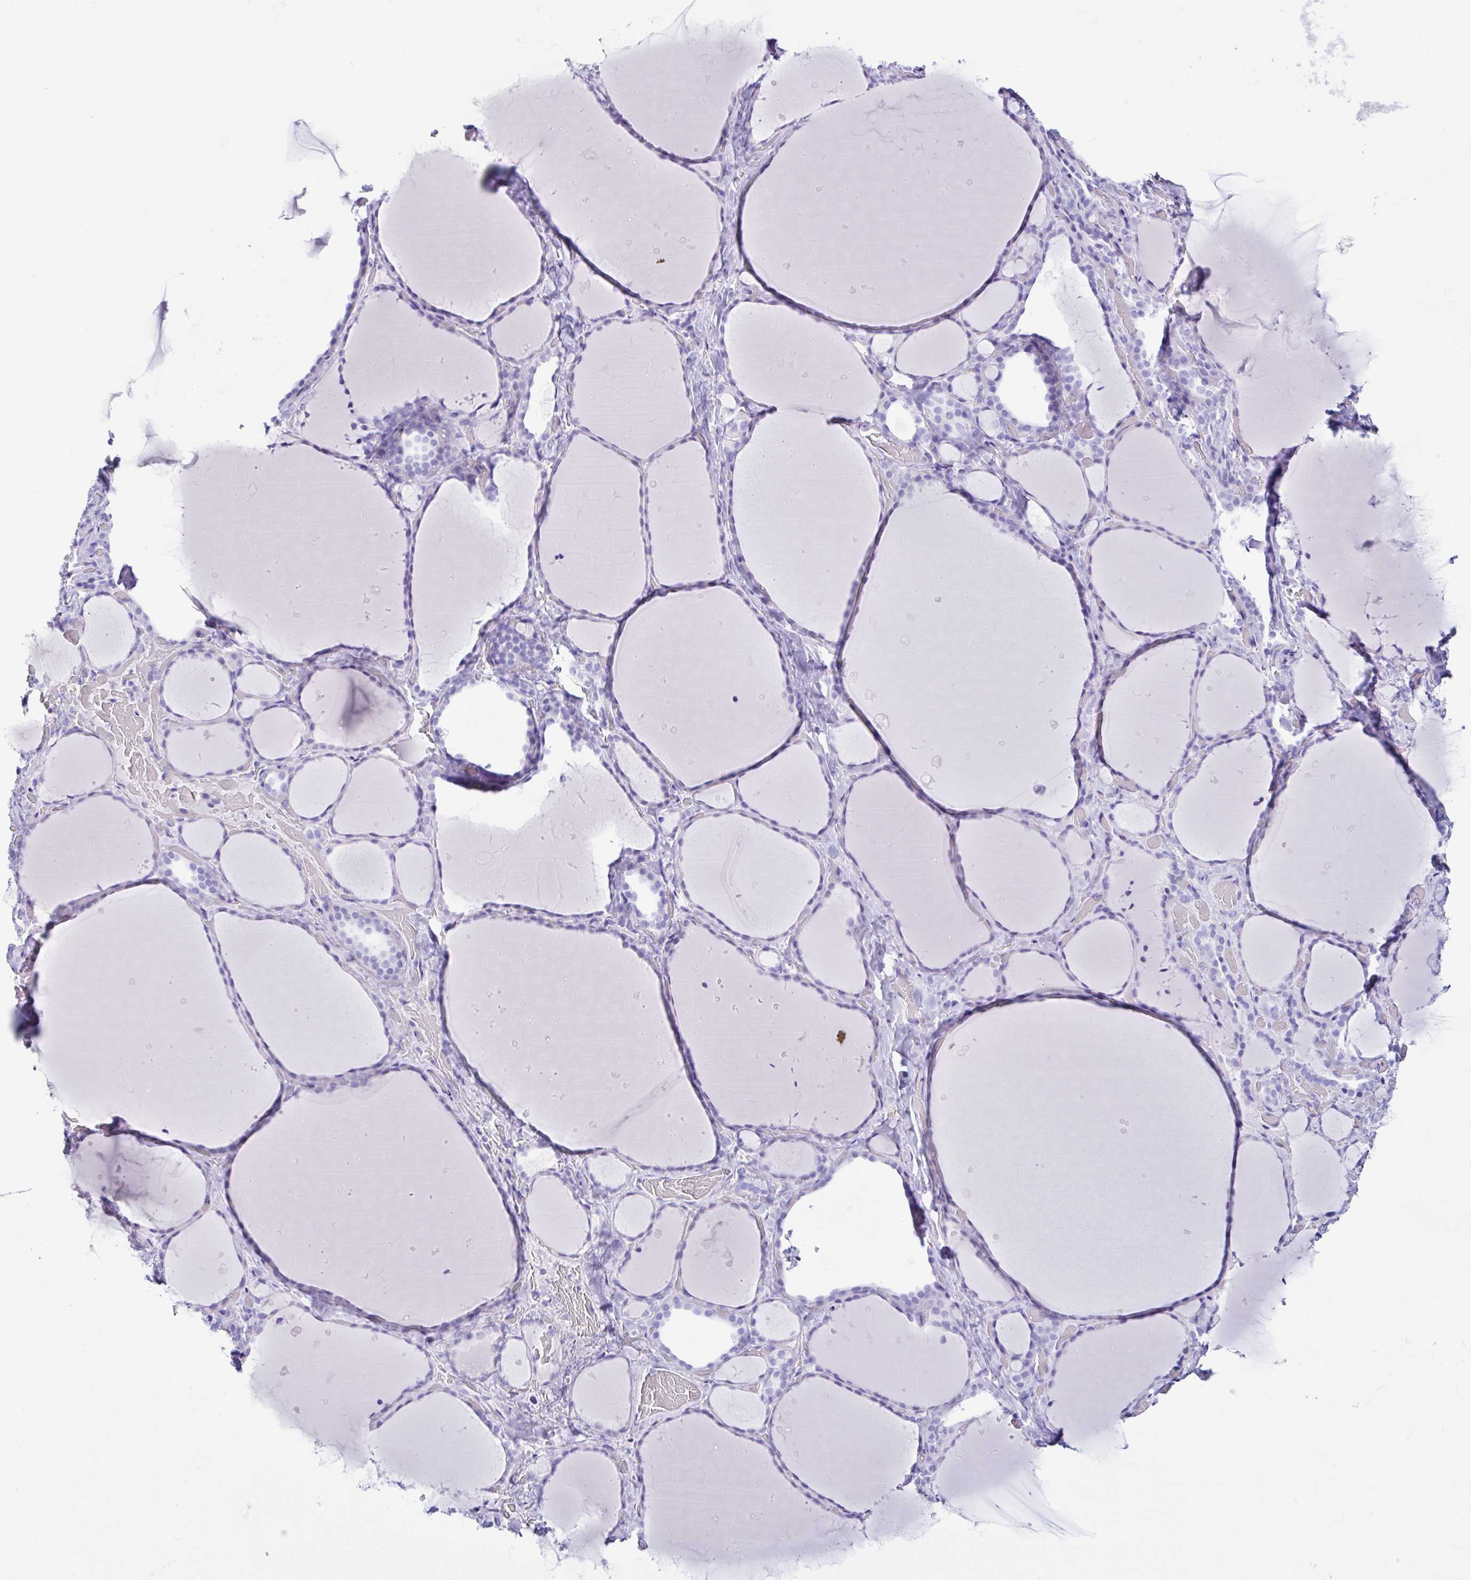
{"staining": {"intensity": "negative", "quantity": "none", "location": "none"}, "tissue": "thyroid gland", "cell_type": "Glandular cells", "image_type": "normal", "snomed": [{"axis": "morphology", "description": "Normal tissue, NOS"}, {"axis": "topography", "description": "Thyroid gland"}], "caption": "Immunohistochemical staining of benign human thyroid gland exhibits no significant expression in glandular cells.", "gene": "PIGF", "patient": {"sex": "female", "age": 36}}